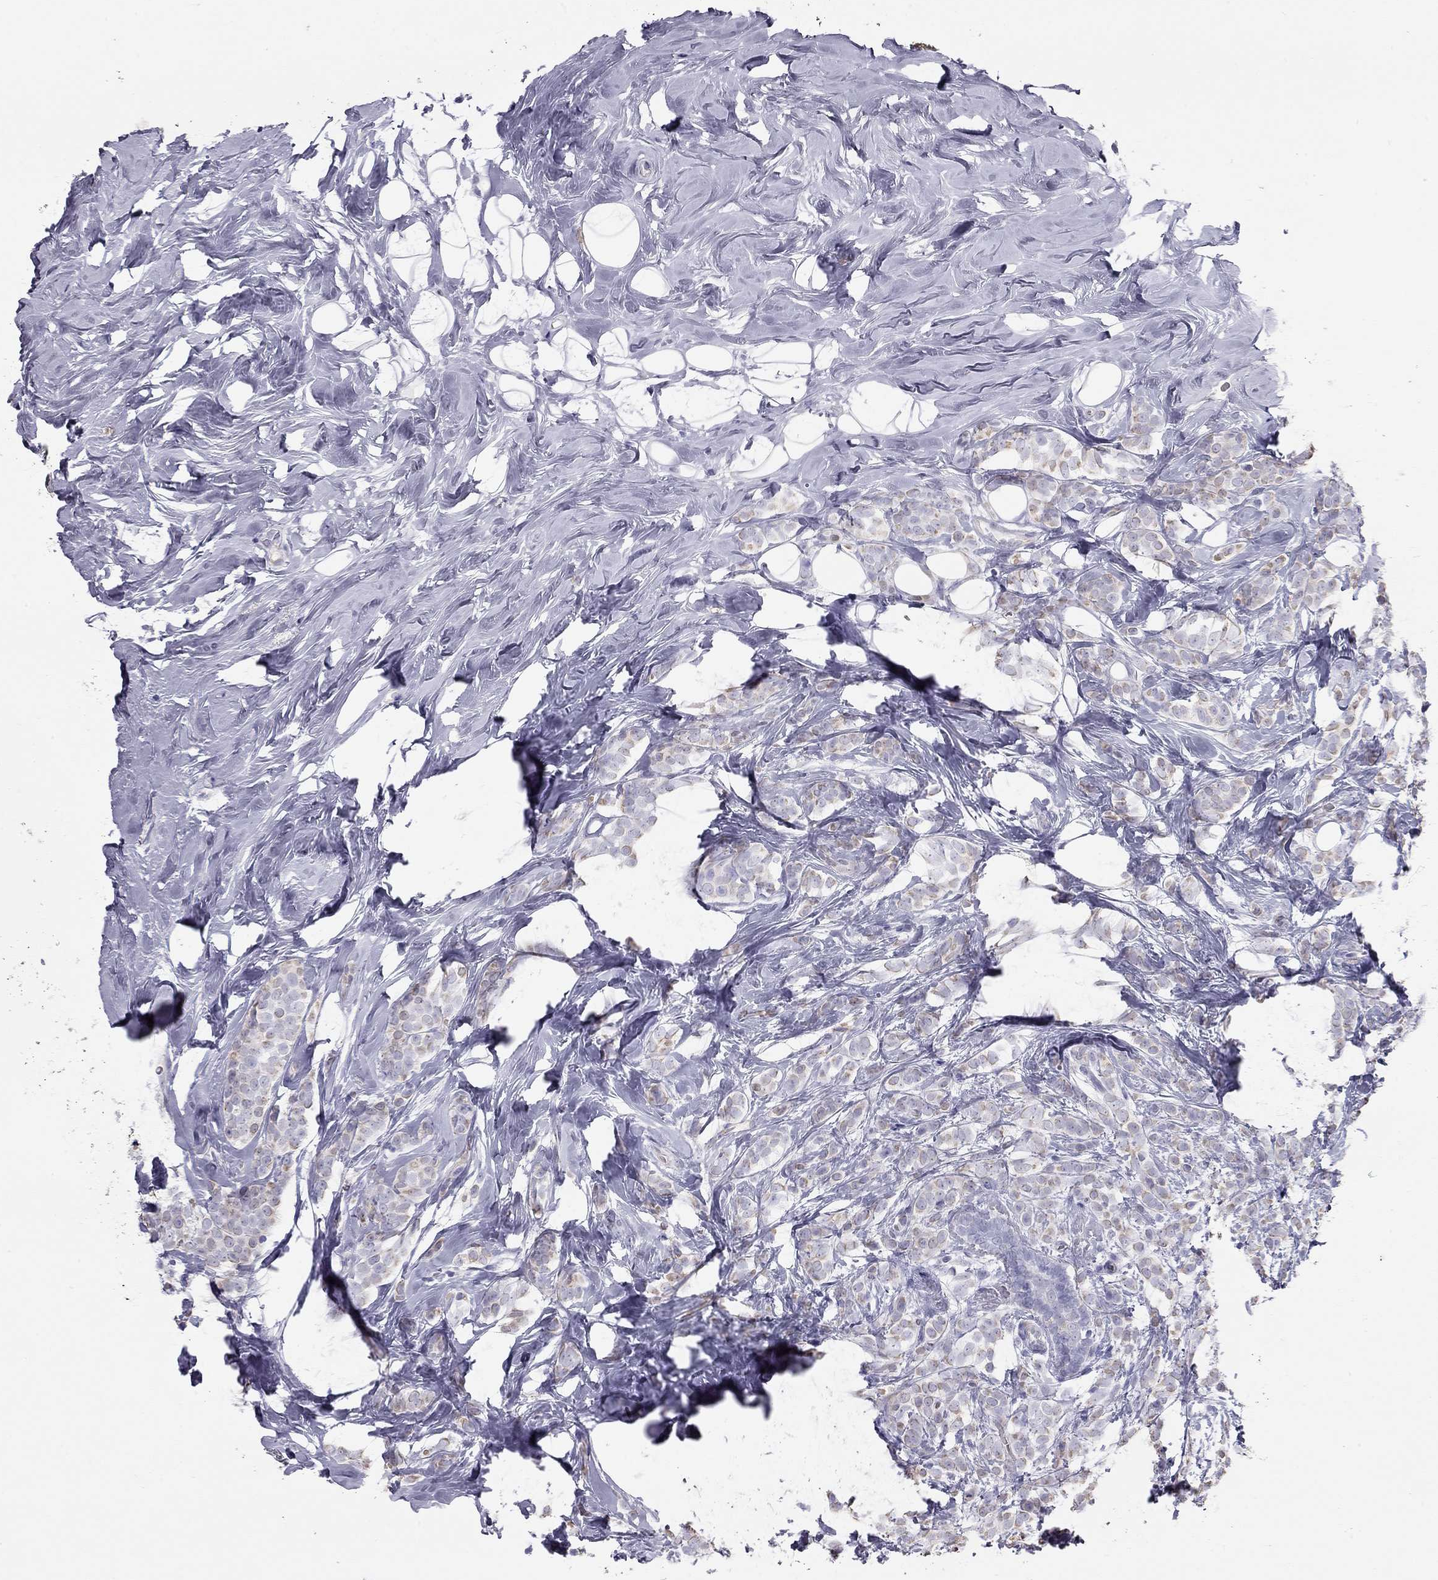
{"staining": {"intensity": "moderate", "quantity": "<25%", "location": "cytoplasmic/membranous"}, "tissue": "breast cancer", "cell_type": "Tumor cells", "image_type": "cancer", "snomed": [{"axis": "morphology", "description": "Lobular carcinoma"}, {"axis": "topography", "description": "Breast"}], "caption": "About <25% of tumor cells in human breast lobular carcinoma display moderate cytoplasmic/membranous protein positivity as visualized by brown immunohistochemical staining.", "gene": "TDRD6", "patient": {"sex": "female", "age": 49}}